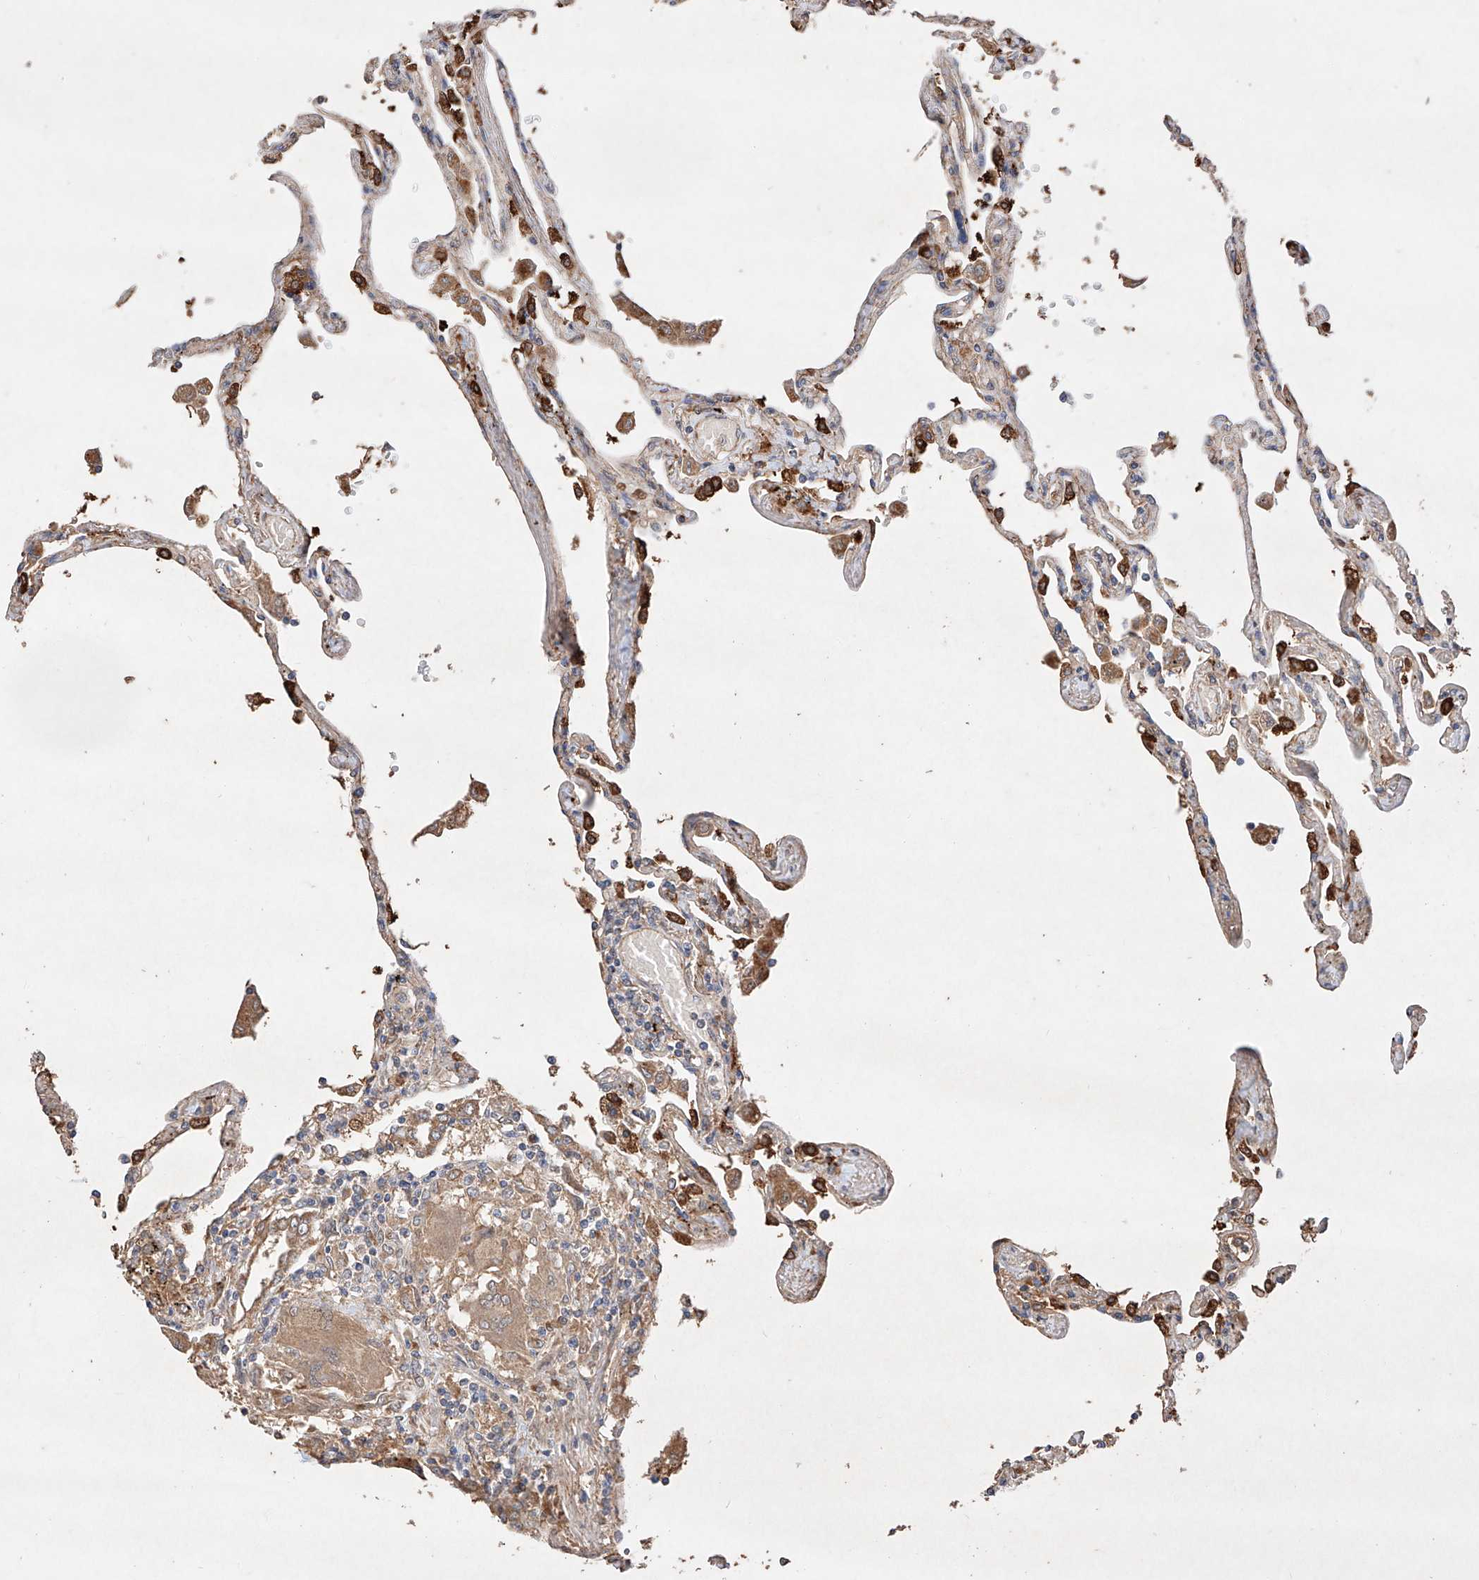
{"staining": {"intensity": "strong", "quantity": "<25%", "location": "cytoplasmic/membranous"}, "tissue": "lung", "cell_type": "Alveolar cells", "image_type": "normal", "snomed": [{"axis": "morphology", "description": "Normal tissue, NOS"}, {"axis": "topography", "description": "Lung"}], "caption": "DAB (3,3'-diaminobenzidine) immunohistochemical staining of benign human lung displays strong cytoplasmic/membranous protein positivity in approximately <25% of alveolar cells. The staining was performed using DAB to visualize the protein expression in brown, while the nuclei were stained in blue with hematoxylin (Magnification: 20x).", "gene": "C6orf62", "patient": {"sex": "female", "age": 67}}